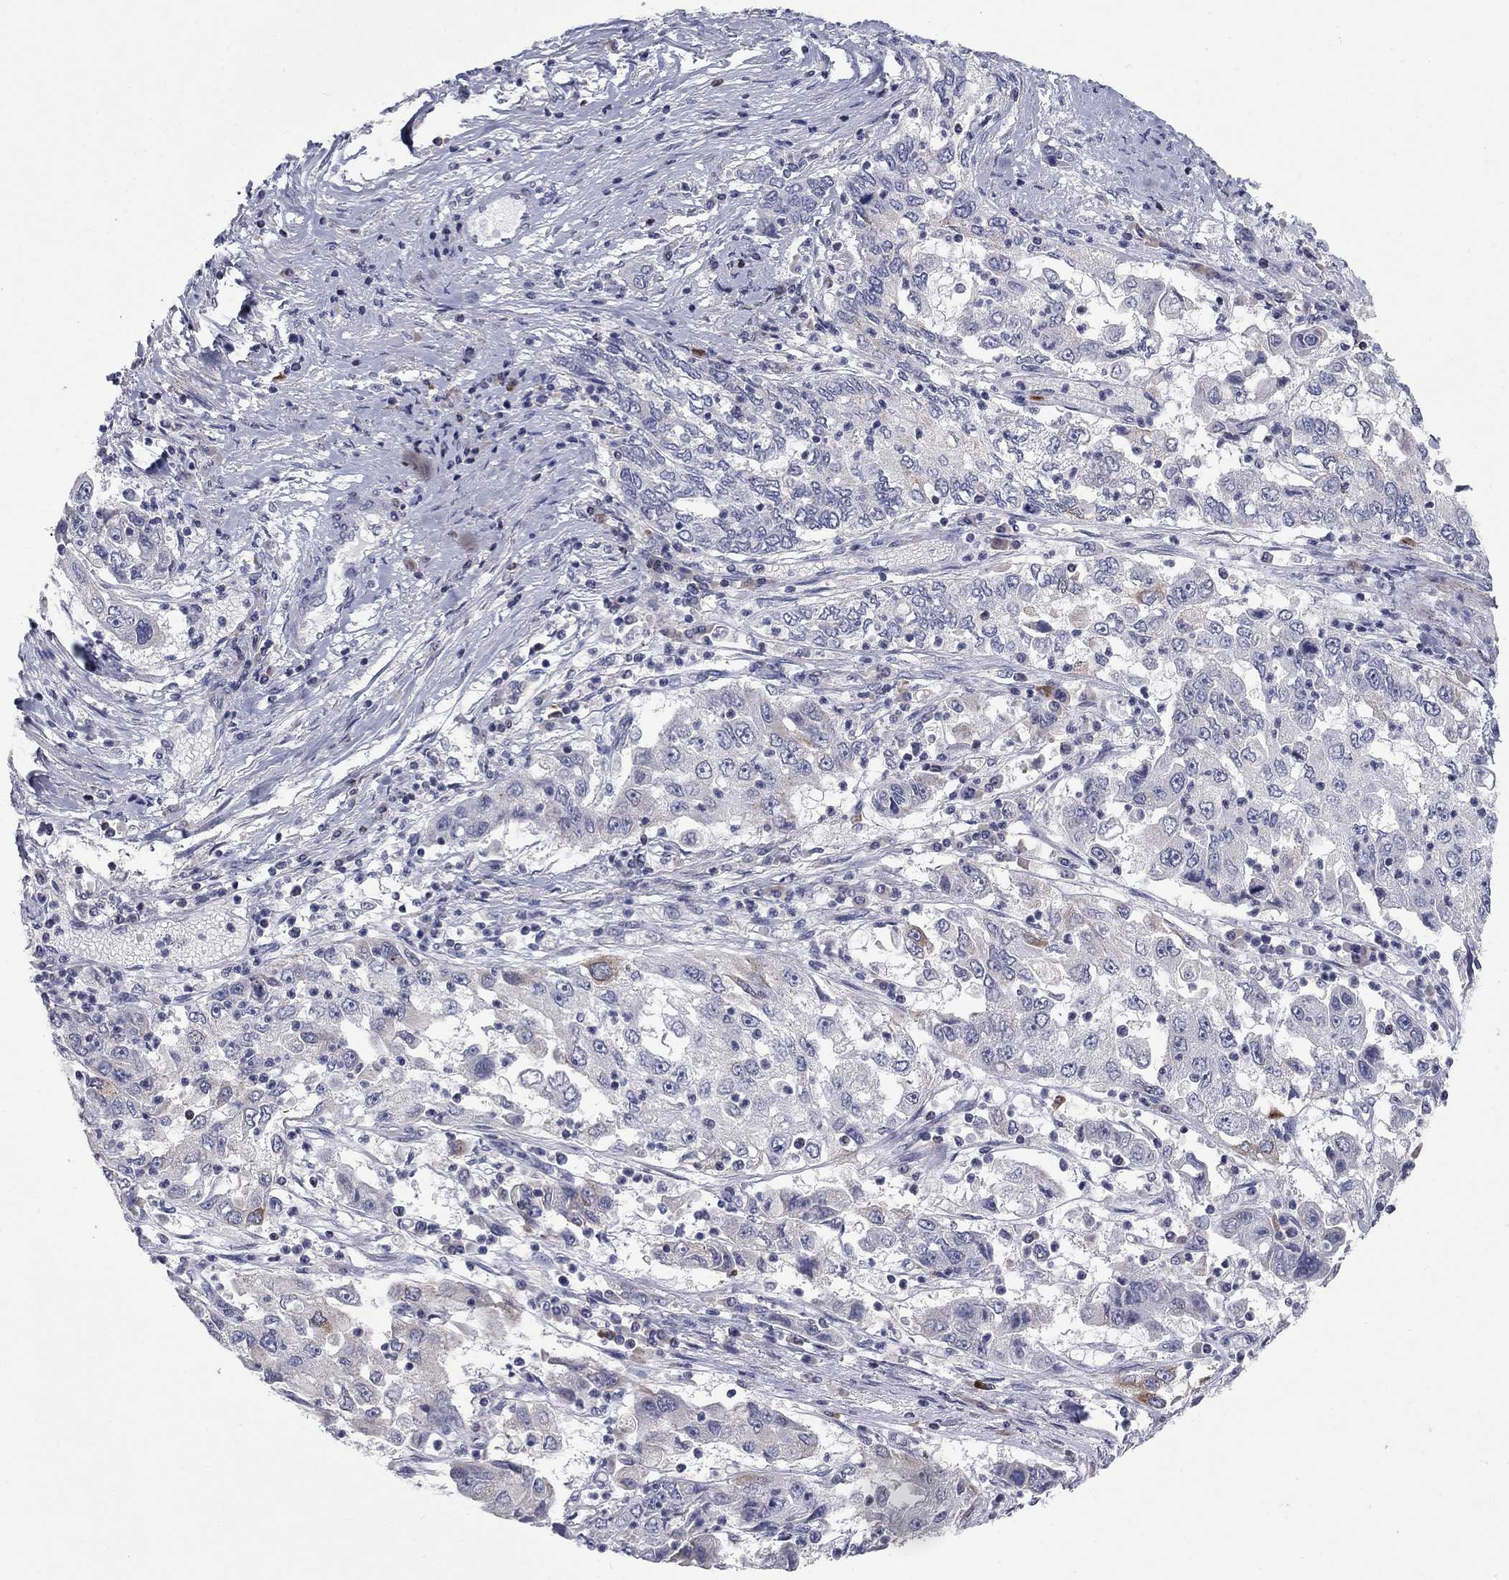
{"staining": {"intensity": "negative", "quantity": "none", "location": "none"}, "tissue": "cervical cancer", "cell_type": "Tumor cells", "image_type": "cancer", "snomed": [{"axis": "morphology", "description": "Squamous cell carcinoma, NOS"}, {"axis": "topography", "description": "Cervix"}], "caption": "DAB immunohistochemical staining of cervical squamous cell carcinoma exhibits no significant staining in tumor cells.", "gene": "NTRK2", "patient": {"sex": "female", "age": 36}}